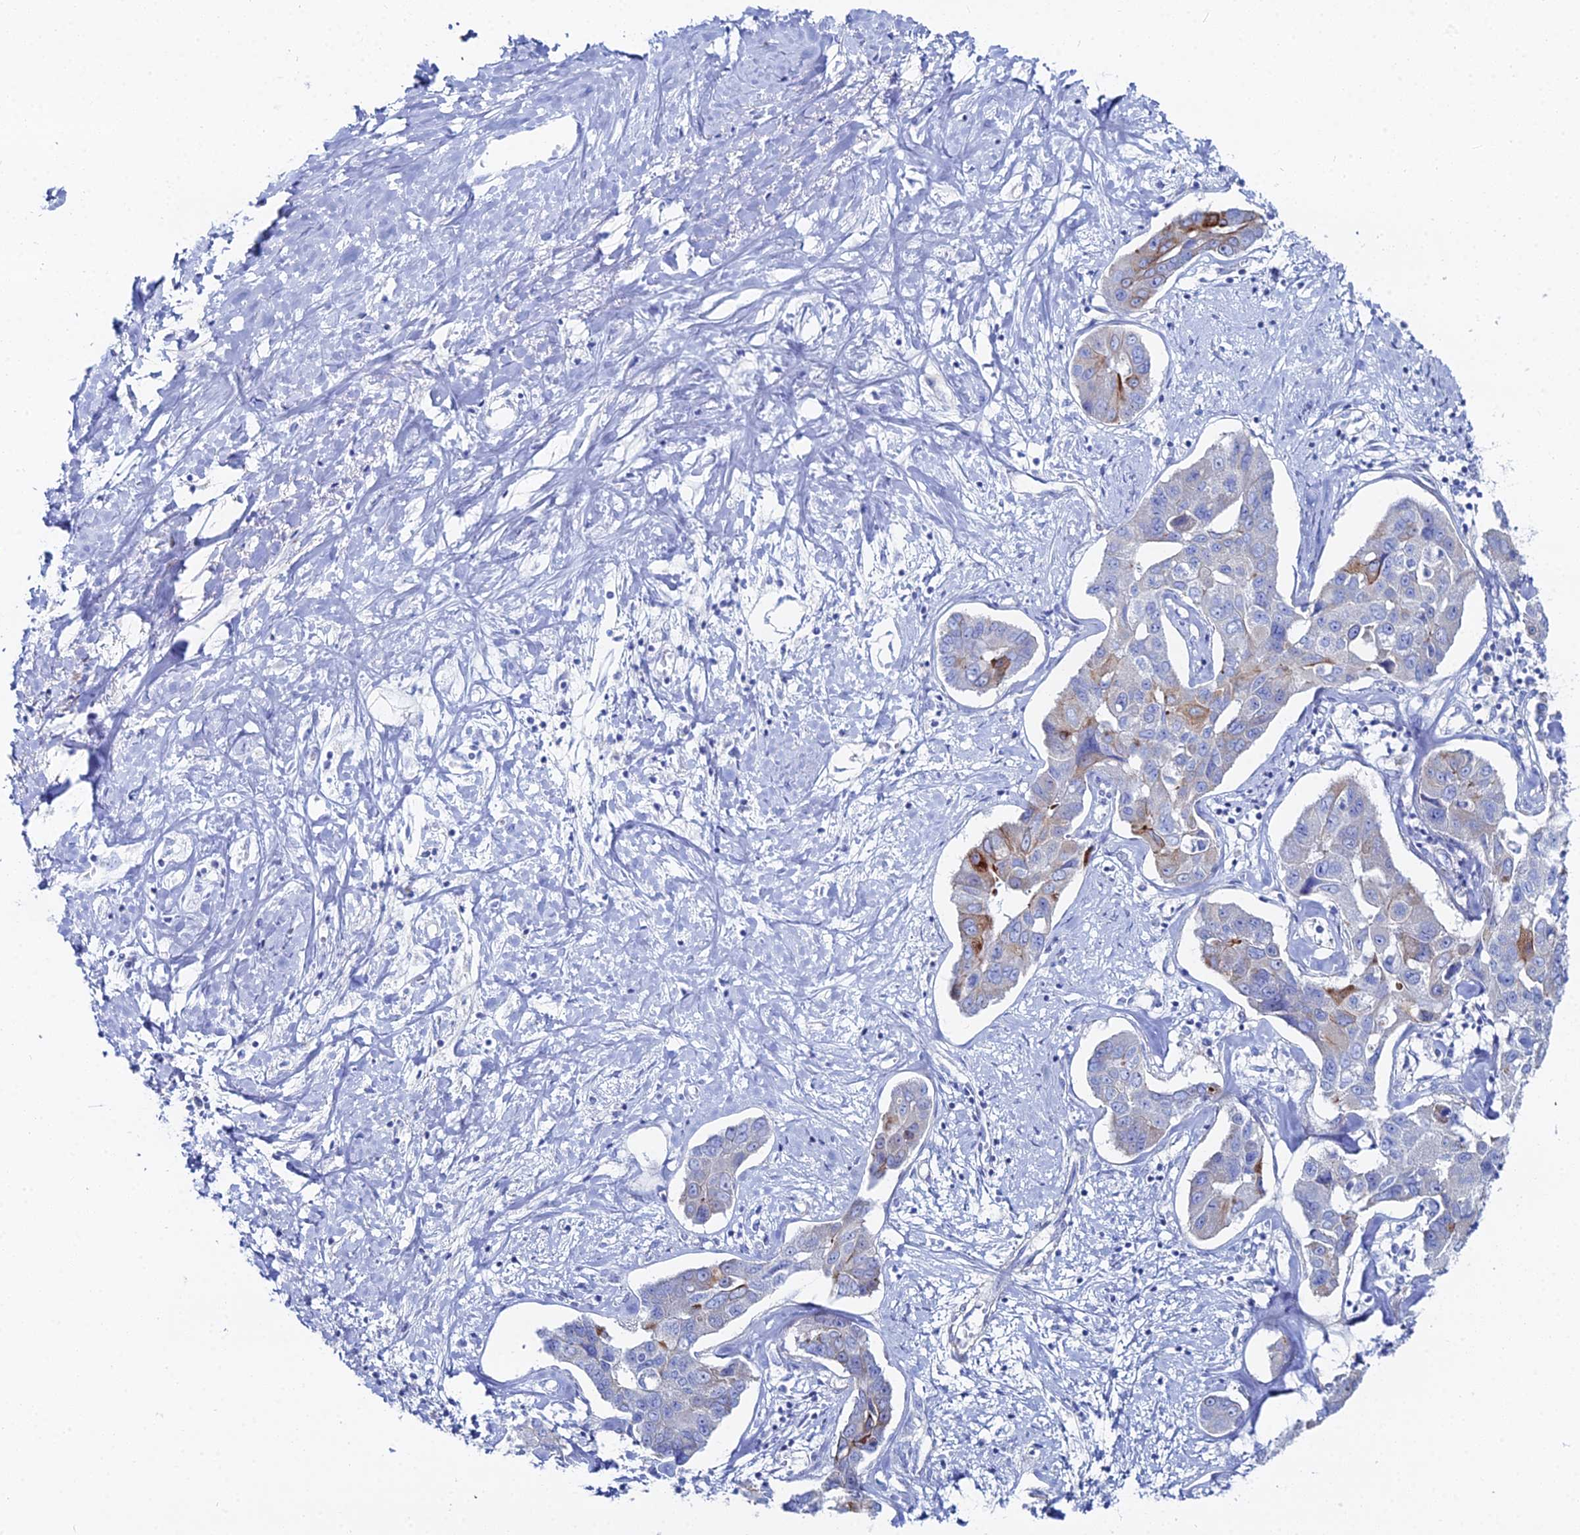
{"staining": {"intensity": "moderate", "quantity": "<25%", "location": "cytoplasmic/membranous"}, "tissue": "liver cancer", "cell_type": "Tumor cells", "image_type": "cancer", "snomed": [{"axis": "morphology", "description": "Cholangiocarcinoma"}, {"axis": "topography", "description": "Liver"}], "caption": "This is a histology image of immunohistochemistry staining of liver cholangiocarcinoma, which shows moderate expression in the cytoplasmic/membranous of tumor cells.", "gene": "DHX34", "patient": {"sex": "male", "age": 59}}